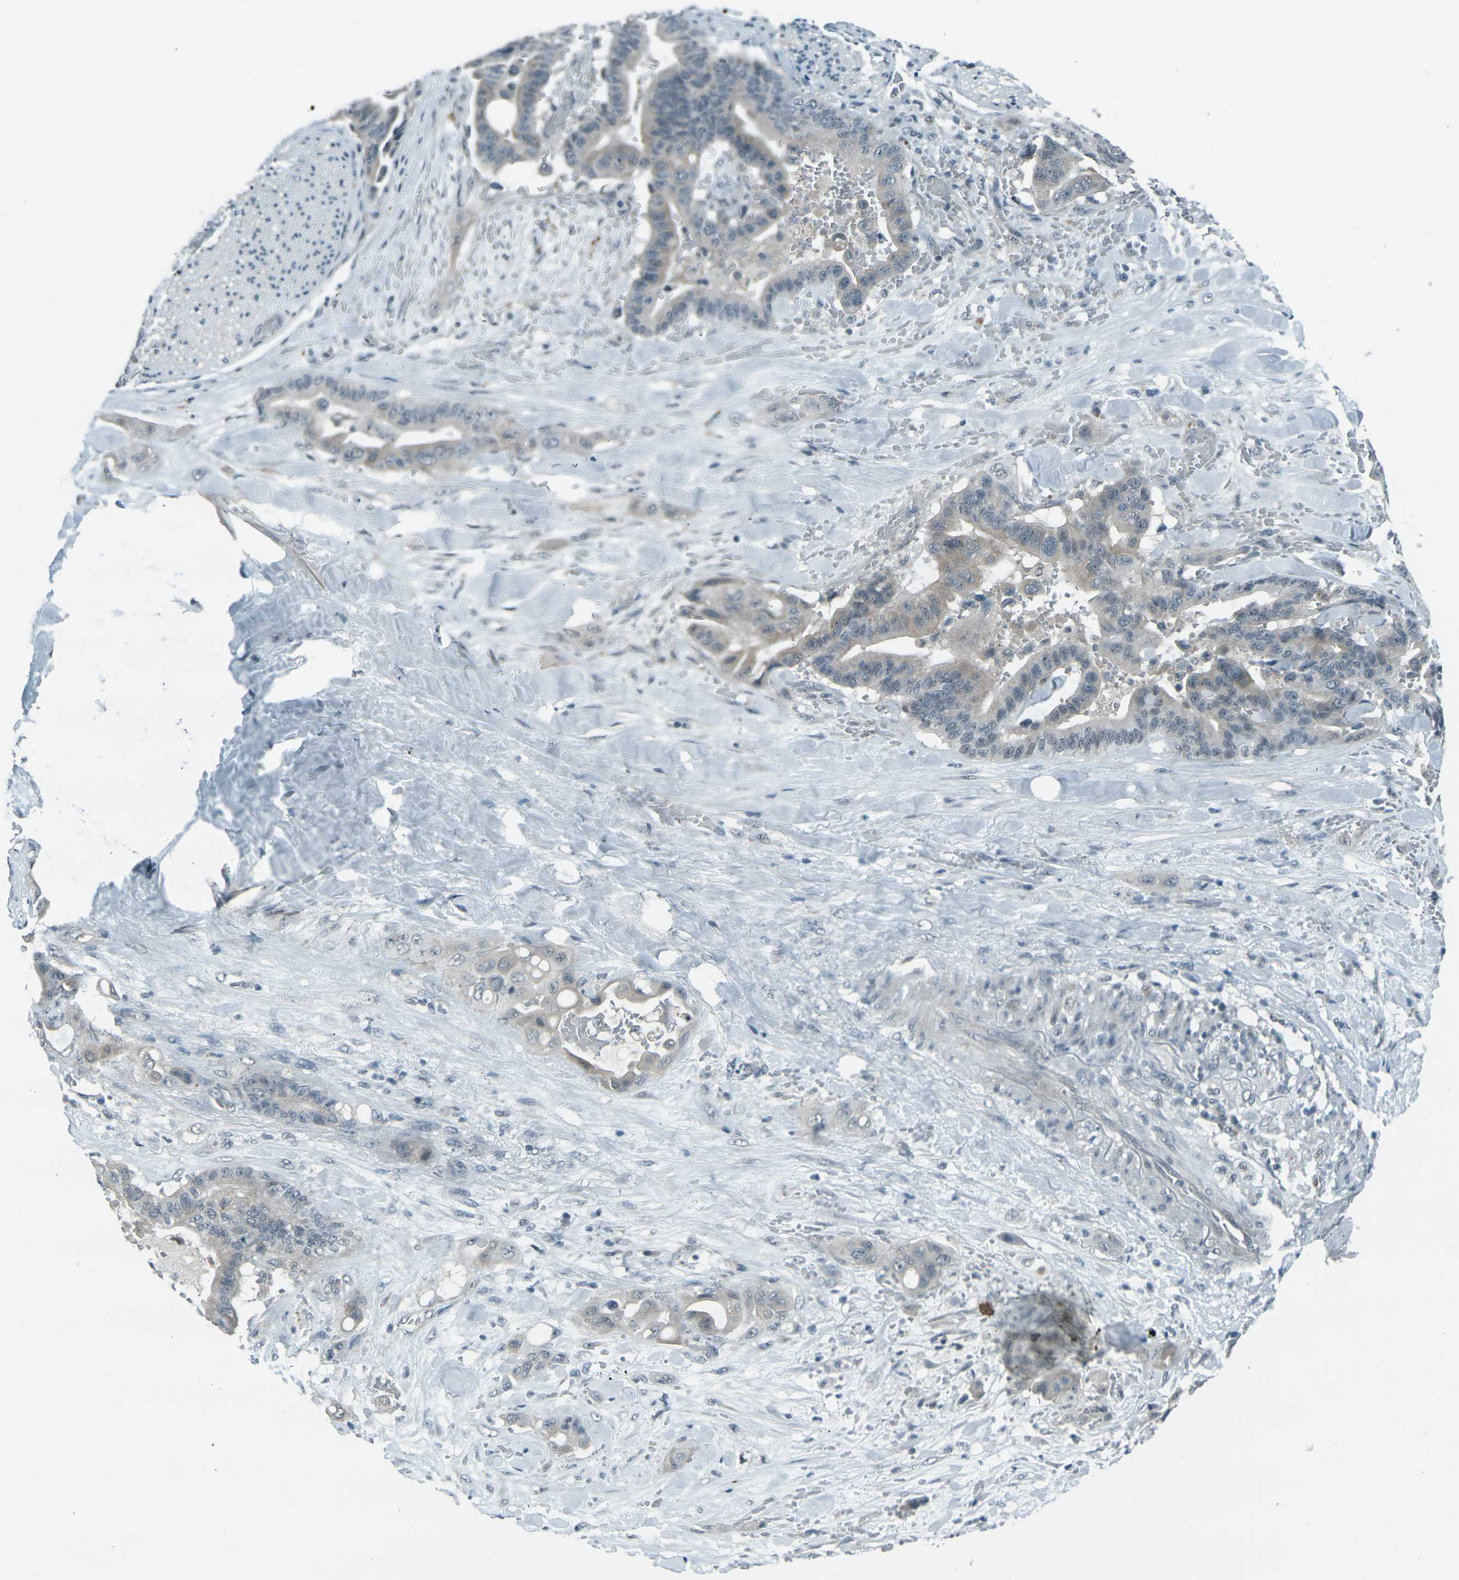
{"staining": {"intensity": "weak", "quantity": ">75%", "location": "cytoplasmic/membranous"}, "tissue": "liver cancer", "cell_type": "Tumor cells", "image_type": "cancer", "snomed": [{"axis": "morphology", "description": "Cholangiocarcinoma"}, {"axis": "topography", "description": "Liver"}], "caption": "Immunohistochemistry (DAB) staining of liver cancer shows weak cytoplasmic/membranous protein positivity in approximately >75% of tumor cells.", "gene": "GPR19", "patient": {"sex": "female", "age": 61}}